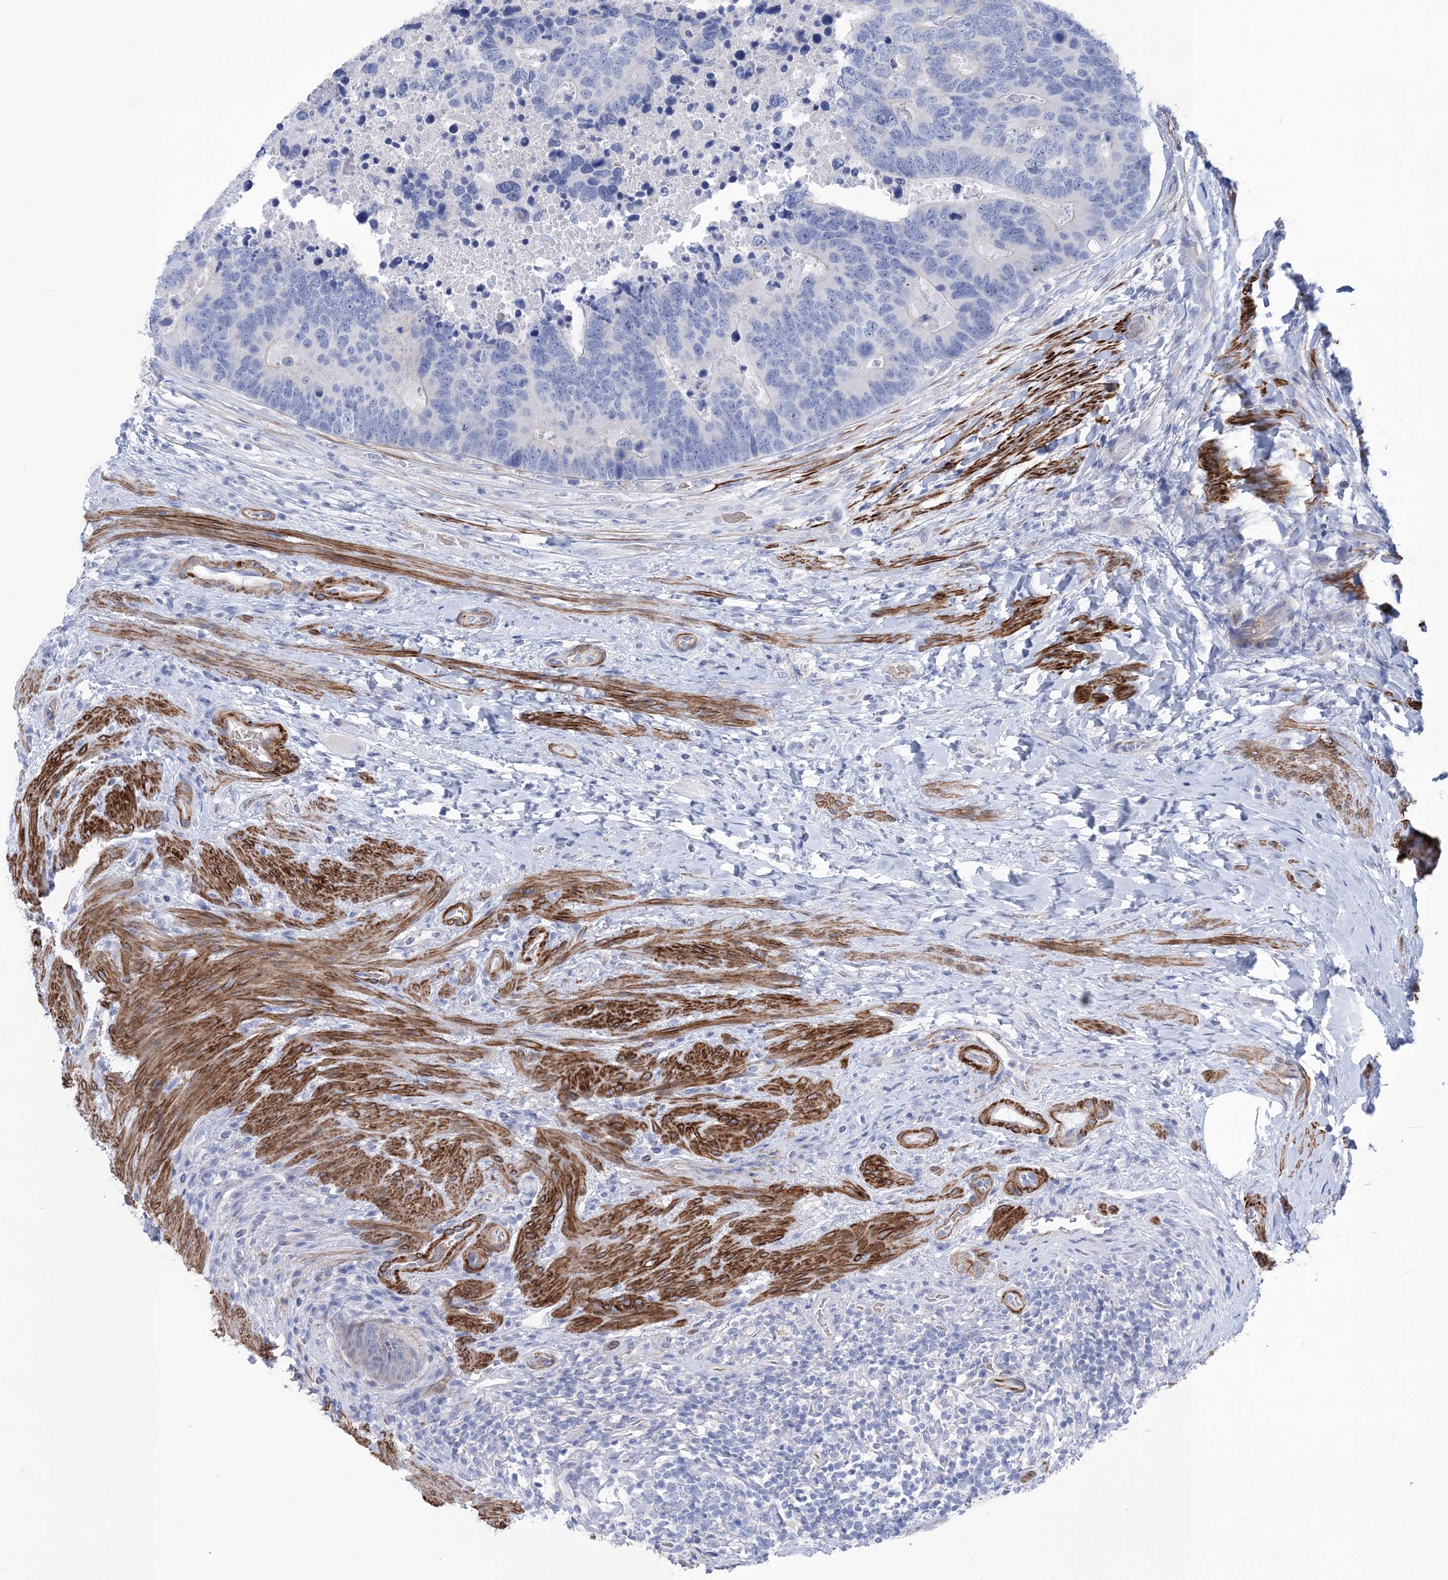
{"staining": {"intensity": "weak", "quantity": "<25%", "location": "cytoplasmic/membranous"}, "tissue": "rectum", "cell_type": "Glandular cells", "image_type": "normal", "snomed": [{"axis": "morphology", "description": "Normal tissue, NOS"}, {"axis": "topography", "description": "Rectum"}], "caption": "Human rectum stained for a protein using immunohistochemistry displays no expression in glandular cells.", "gene": "WDR74", "patient": {"sex": "male", "age": 51}}